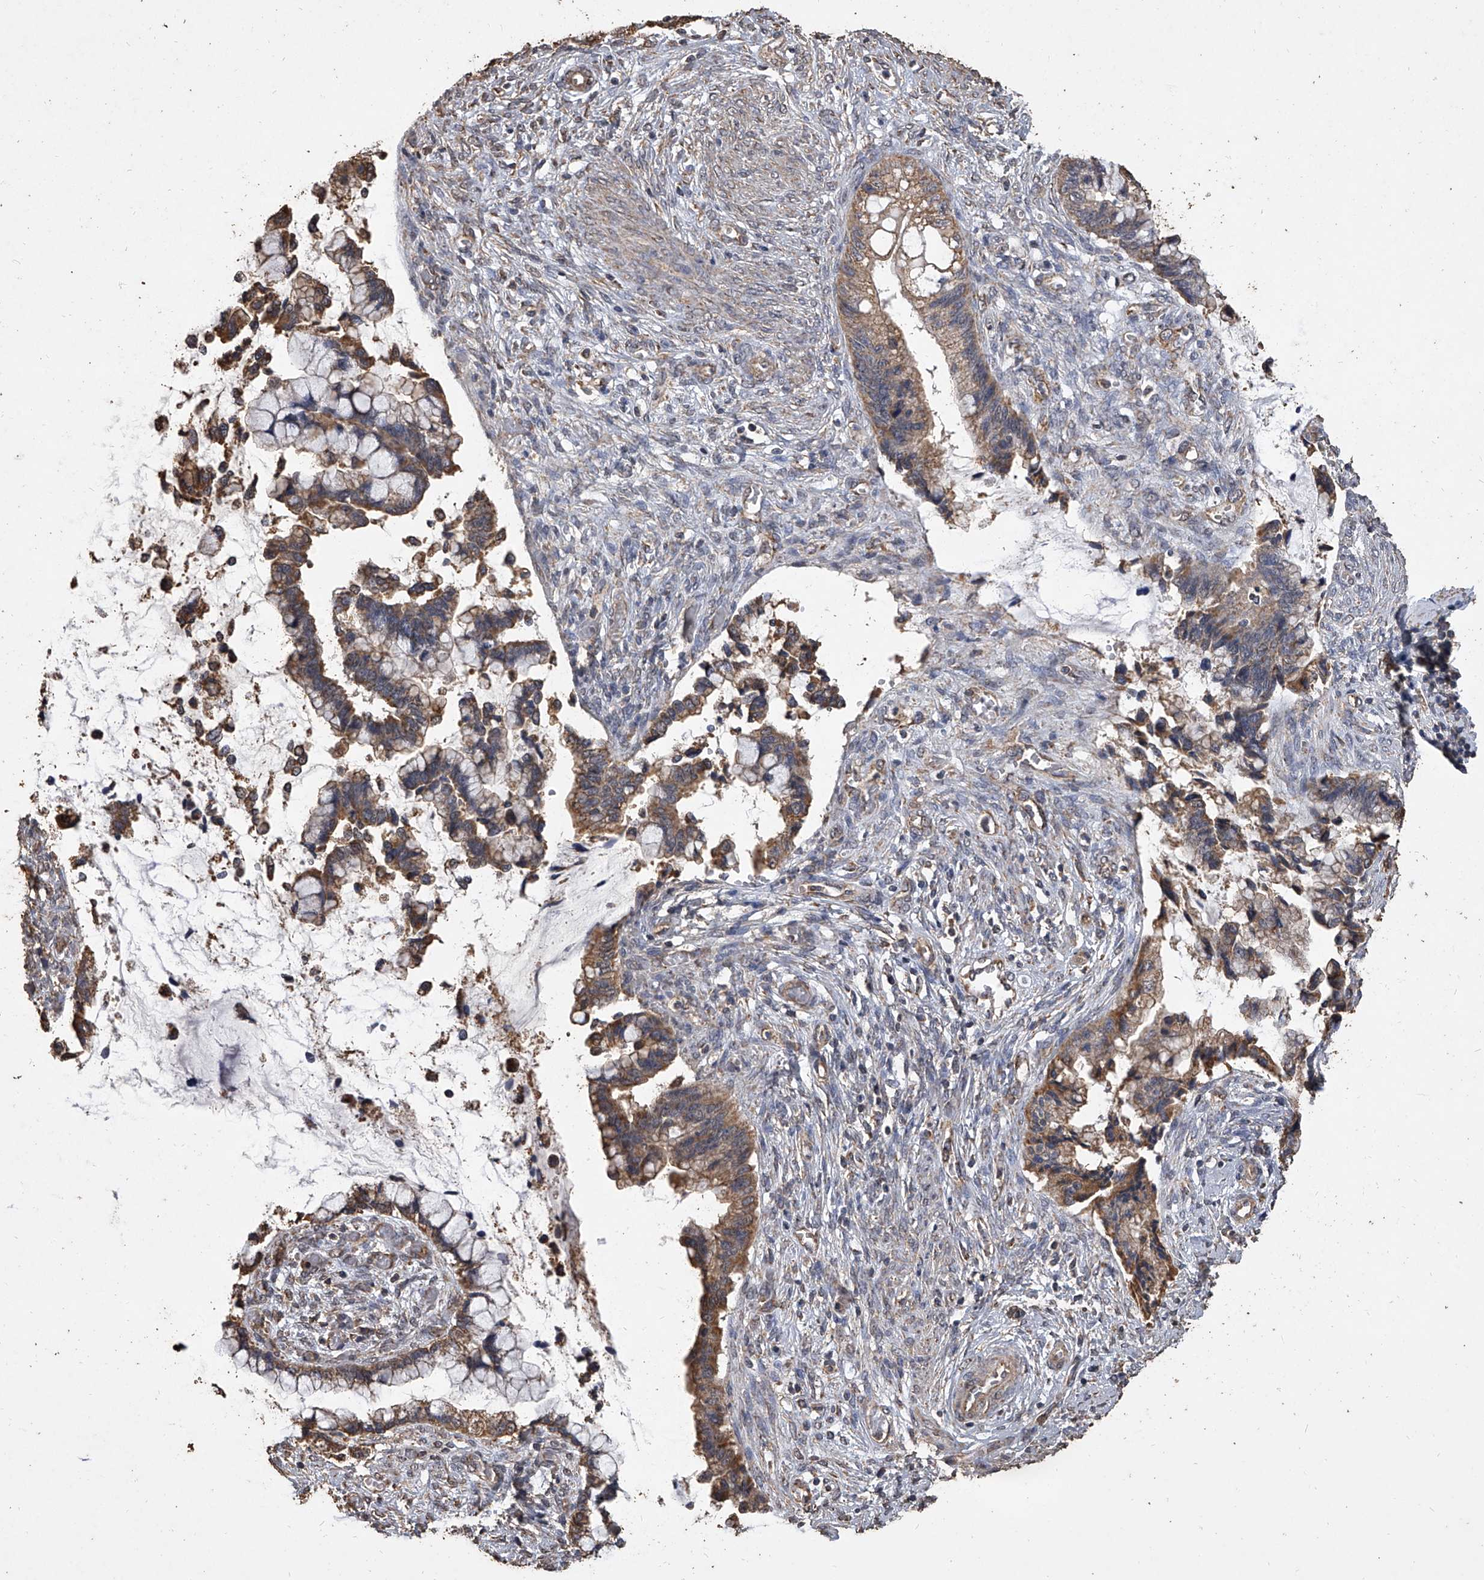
{"staining": {"intensity": "moderate", "quantity": ">75%", "location": "cytoplasmic/membranous"}, "tissue": "cervical cancer", "cell_type": "Tumor cells", "image_type": "cancer", "snomed": [{"axis": "morphology", "description": "Adenocarcinoma, NOS"}, {"axis": "topography", "description": "Cervix"}], "caption": "Protein analysis of cervical adenocarcinoma tissue demonstrates moderate cytoplasmic/membranous staining in about >75% of tumor cells.", "gene": "MRPL28", "patient": {"sex": "female", "age": 44}}